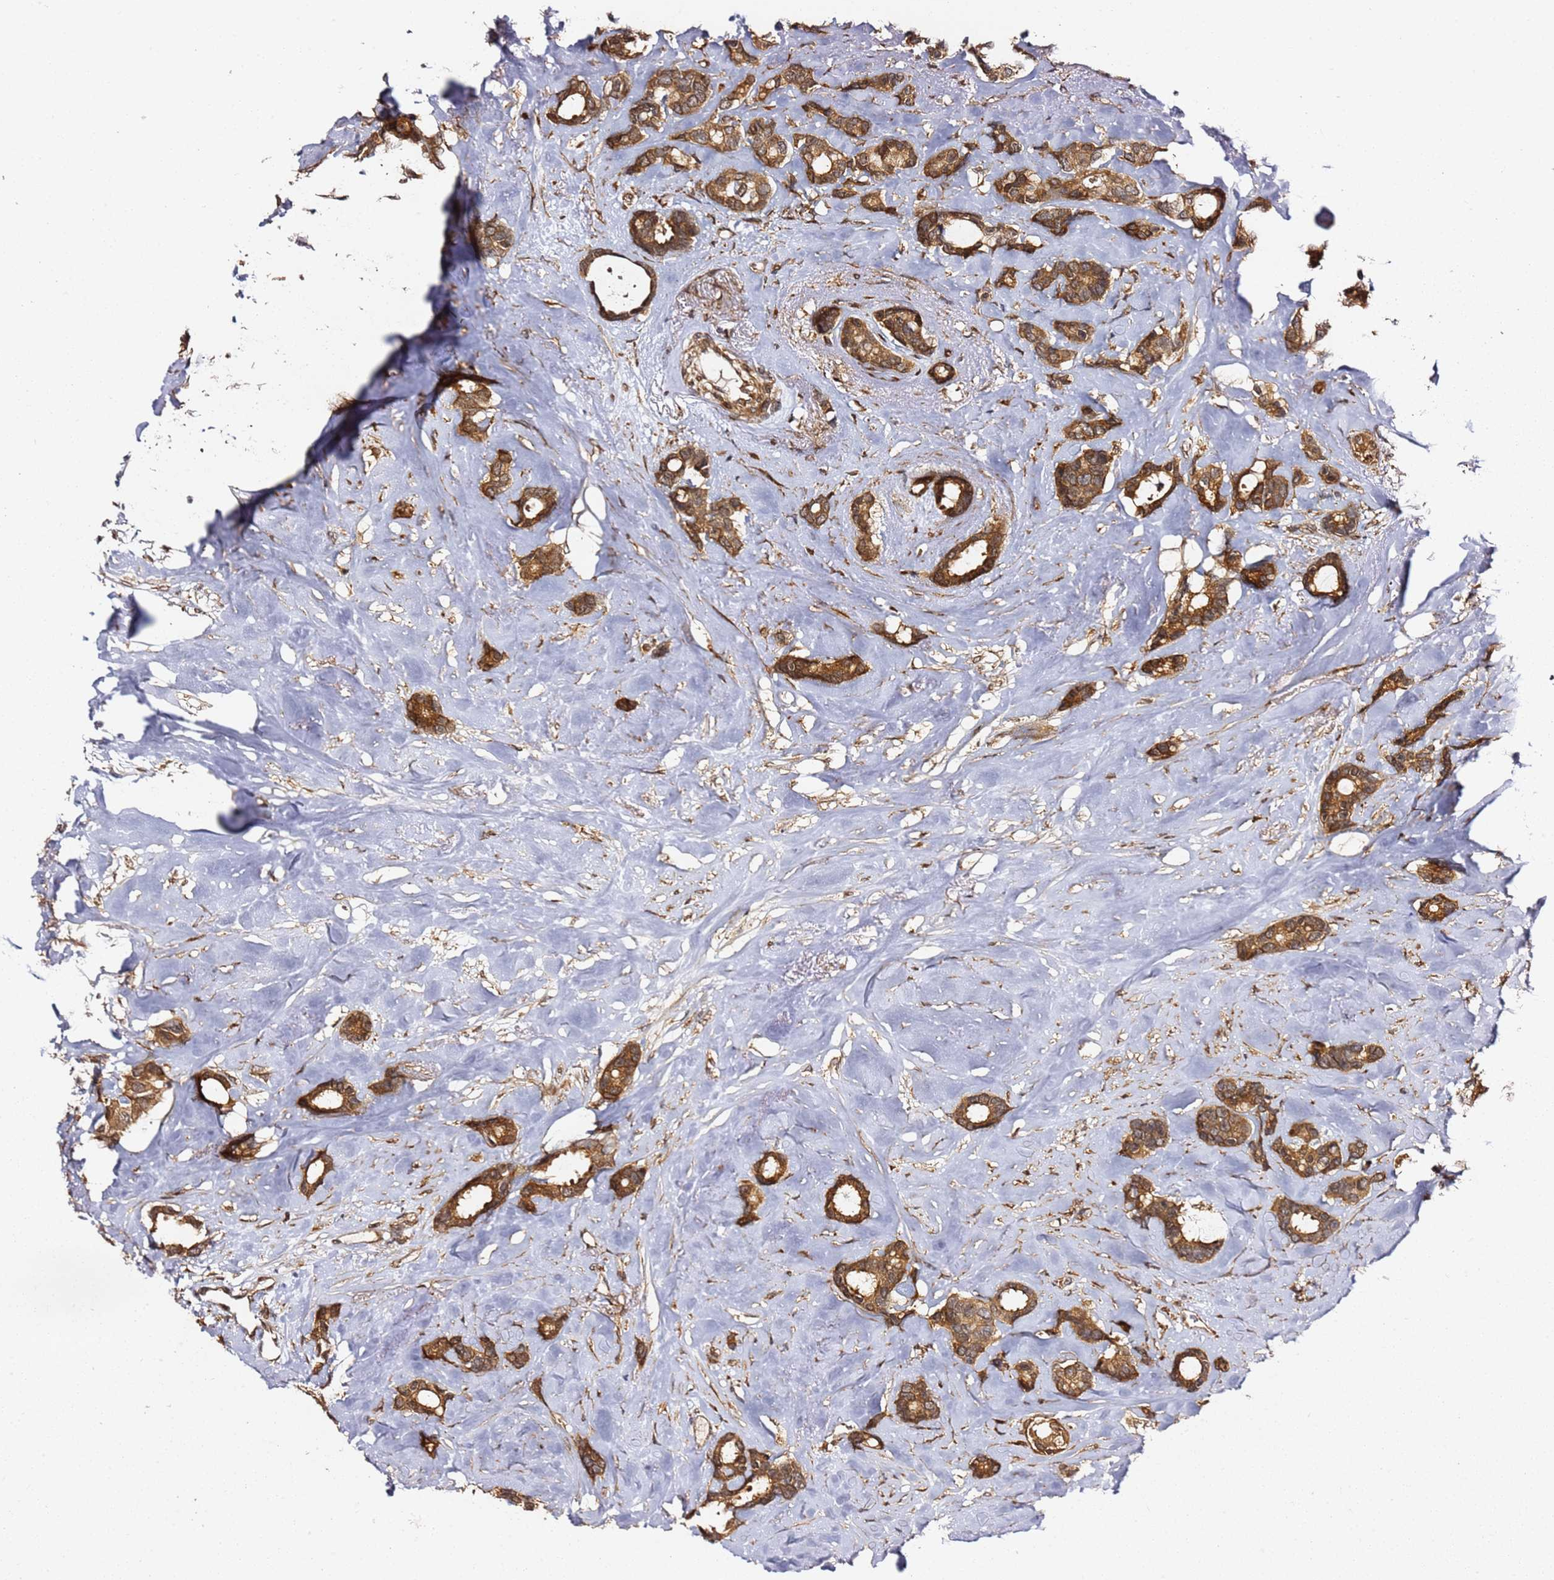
{"staining": {"intensity": "strong", "quantity": ">75%", "location": "cytoplasmic/membranous"}, "tissue": "breast cancer", "cell_type": "Tumor cells", "image_type": "cancer", "snomed": [{"axis": "morphology", "description": "Duct carcinoma"}, {"axis": "topography", "description": "Breast"}], "caption": "Immunohistochemistry (IHC) of human breast cancer (invasive ductal carcinoma) displays high levels of strong cytoplasmic/membranous expression in approximately >75% of tumor cells. (DAB (3,3'-diaminobenzidine) IHC, brown staining for protein, blue staining for nuclei).", "gene": "PRKAB2", "patient": {"sex": "female", "age": 87}}